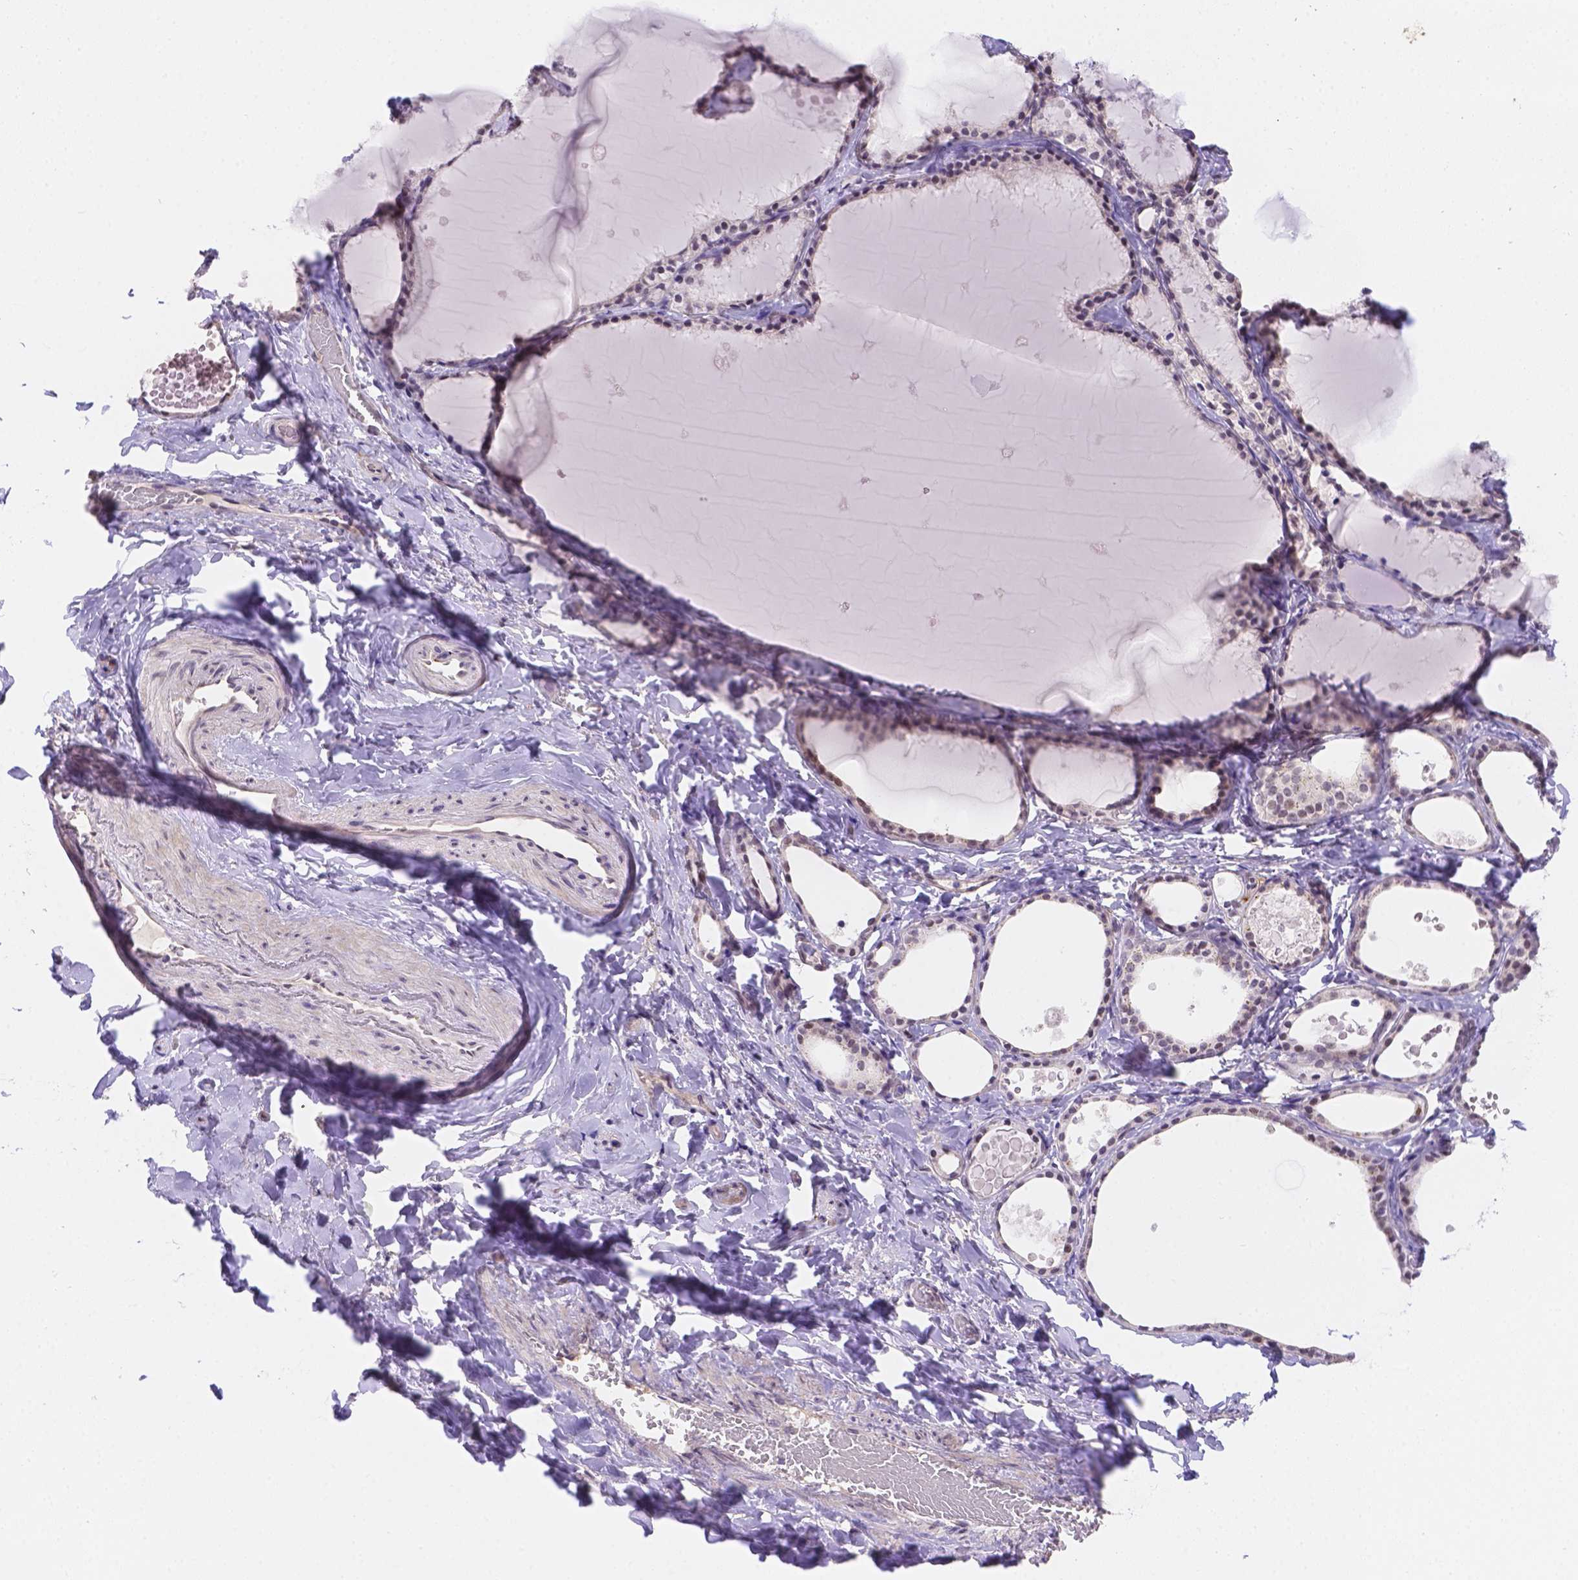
{"staining": {"intensity": "moderate", "quantity": "<25%", "location": "nuclear"}, "tissue": "thyroid gland", "cell_type": "Glandular cells", "image_type": "normal", "snomed": [{"axis": "morphology", "description": "Normal tissue, NOS"}, {"axis": "topography", "description": "Thyroid gland"}], "caption": "High-magnification brightfield microscopy of unremarkable thyroid gland stained with DAB (3,3'-diaminobenzidine) (brown) and counterstained with hematoxylin (blue). glandular cells exhibit moderate nuclear positivity is appreciated in approximately<25% of cells. The staining was performed using DAB to visualize the protein expression in brown, while the nuclei were stained in blue with hematoxylin (Magnification: 20x).", "gene": "NXPE2", "patient": {"sex": "female", "age": 56}}